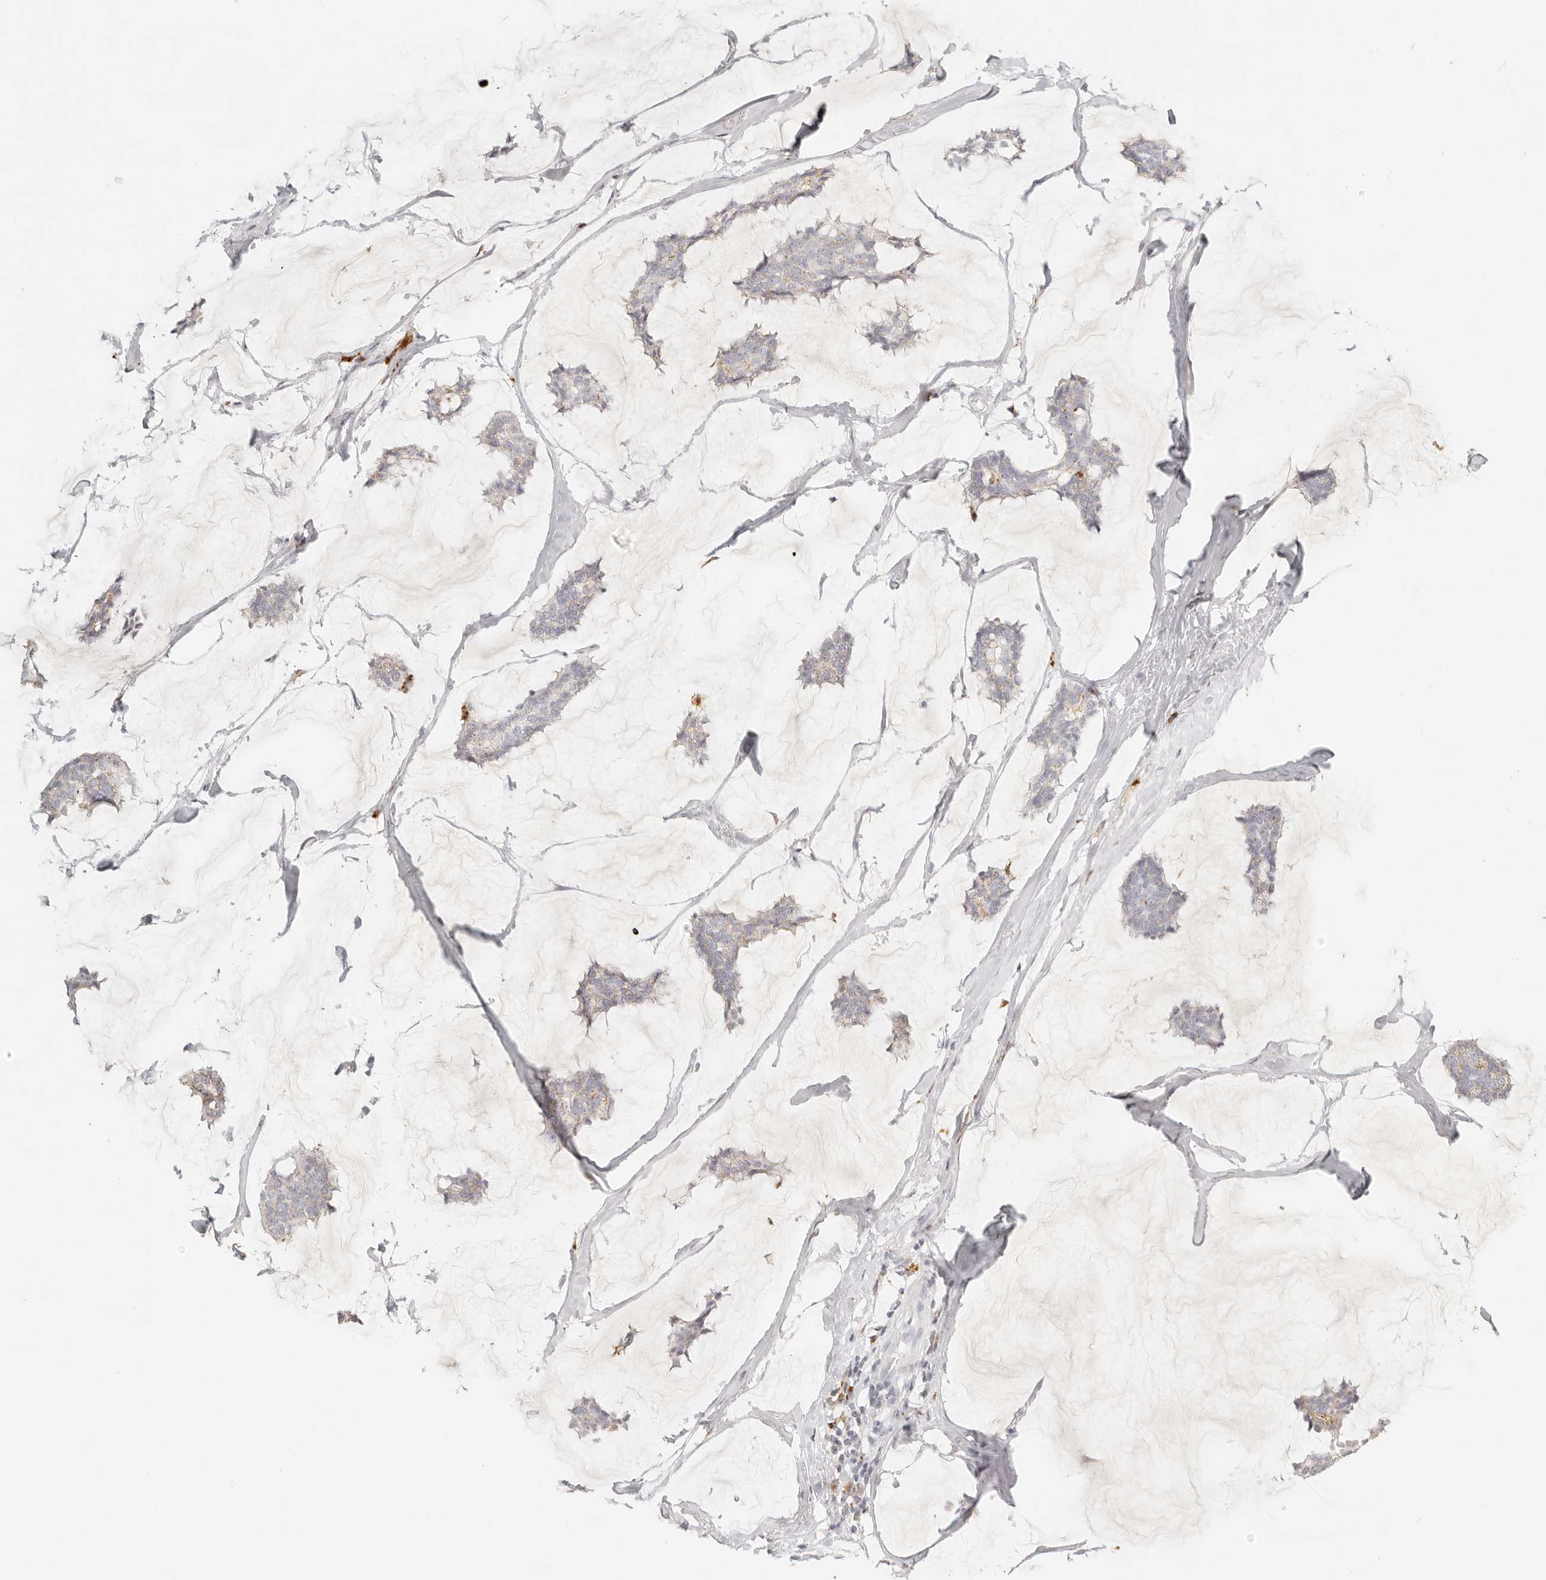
{"staining": {"intensity": "weak", "quantity": "<25%", "location": "cytoplasmic/membranous"}, "tissue": "breast cancer", "cell_type": "Tumor cells", "image_type": "cancer", "snomed": [{"axis": "morphology", "description": "Duct carcinoma"}, {"axis": "topography", "description": "Breast"}], "caption": "Tumor cells are negative for protein expression in human invasive ductal carcinoma (breast).", "gene": "RNASET2", "patient": {"sex": "female", "age": 93}}